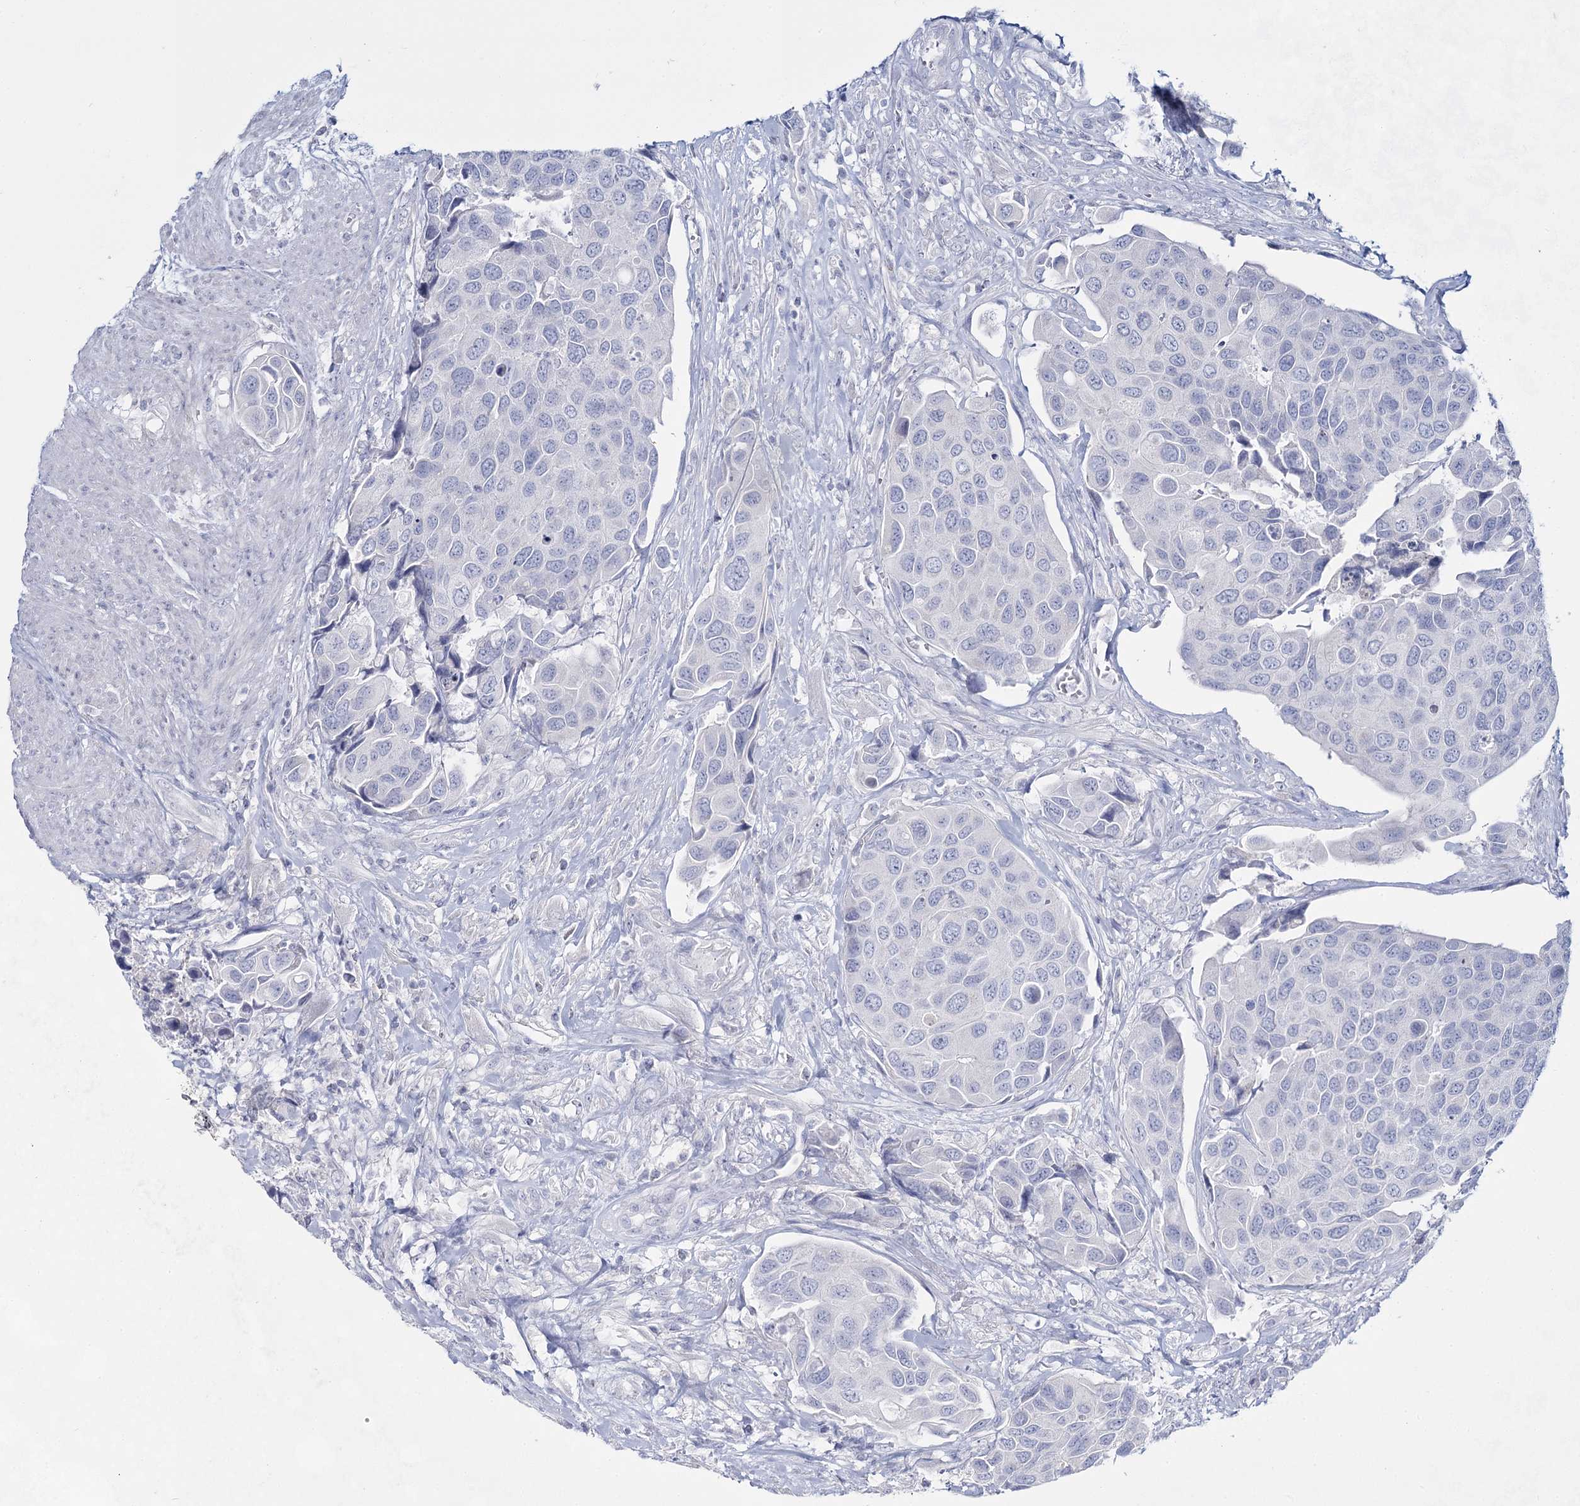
{"staining": {"intensity": "negative", "quantity": "none", "location": "none"}, "tissue": "urothelial cancer", "cell_type": "Tumor cells", "image_type": "cancer", "snomed": [{"axis": "morphology", "description": "Urothelial carcinoma, High grade"}, {"axis": "topography", "description": "Urinary bladder"}], "caption": "Human urothelial carcinoma (high-grade) stained for a protein using IHC demonstrates no expression in tumor cells.", "gene": "SLC17A2", "patient": {"sex": "male", "age": 74}}